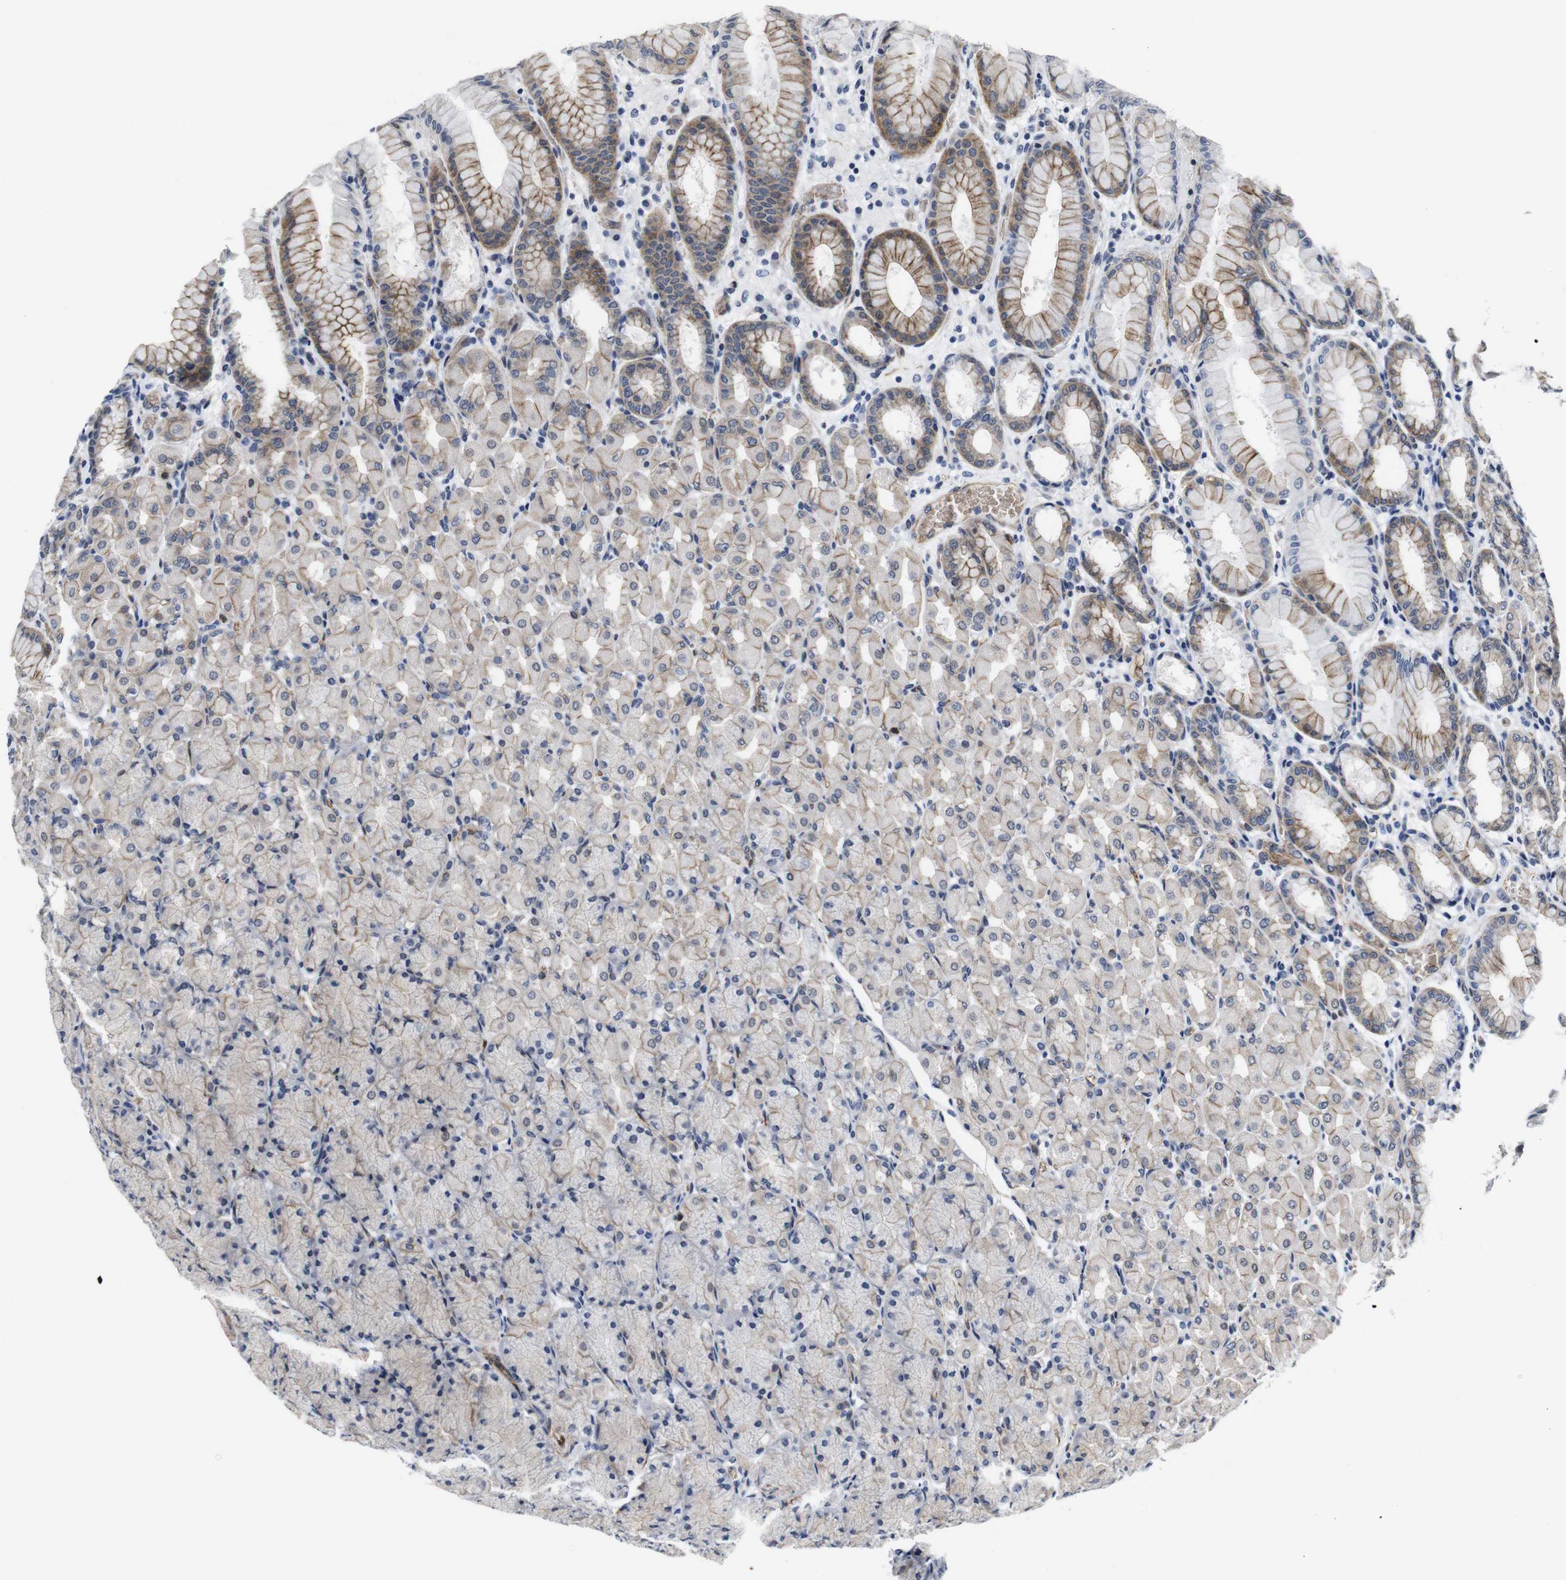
{"staining": {"intensity": "moderate", "quantity": "25%-75%", "location": "cytoplasmic/membranous"}, "tissue": "stomach", "cell_type": "Glandular cells", "image_type": "normal", "snomed": [{"axis": "morphology", "description": "Normal tissue, NOS"}, {"axis": "topography", "description": "Stomach, upper"}], "caption": "Moderate cytoplasmic/membranous expression is identified in approximately 25%-75% of glandular cells in benign stomach.", "gene": "SOCS3", "patient": {"sex": "female", "age": 56}}